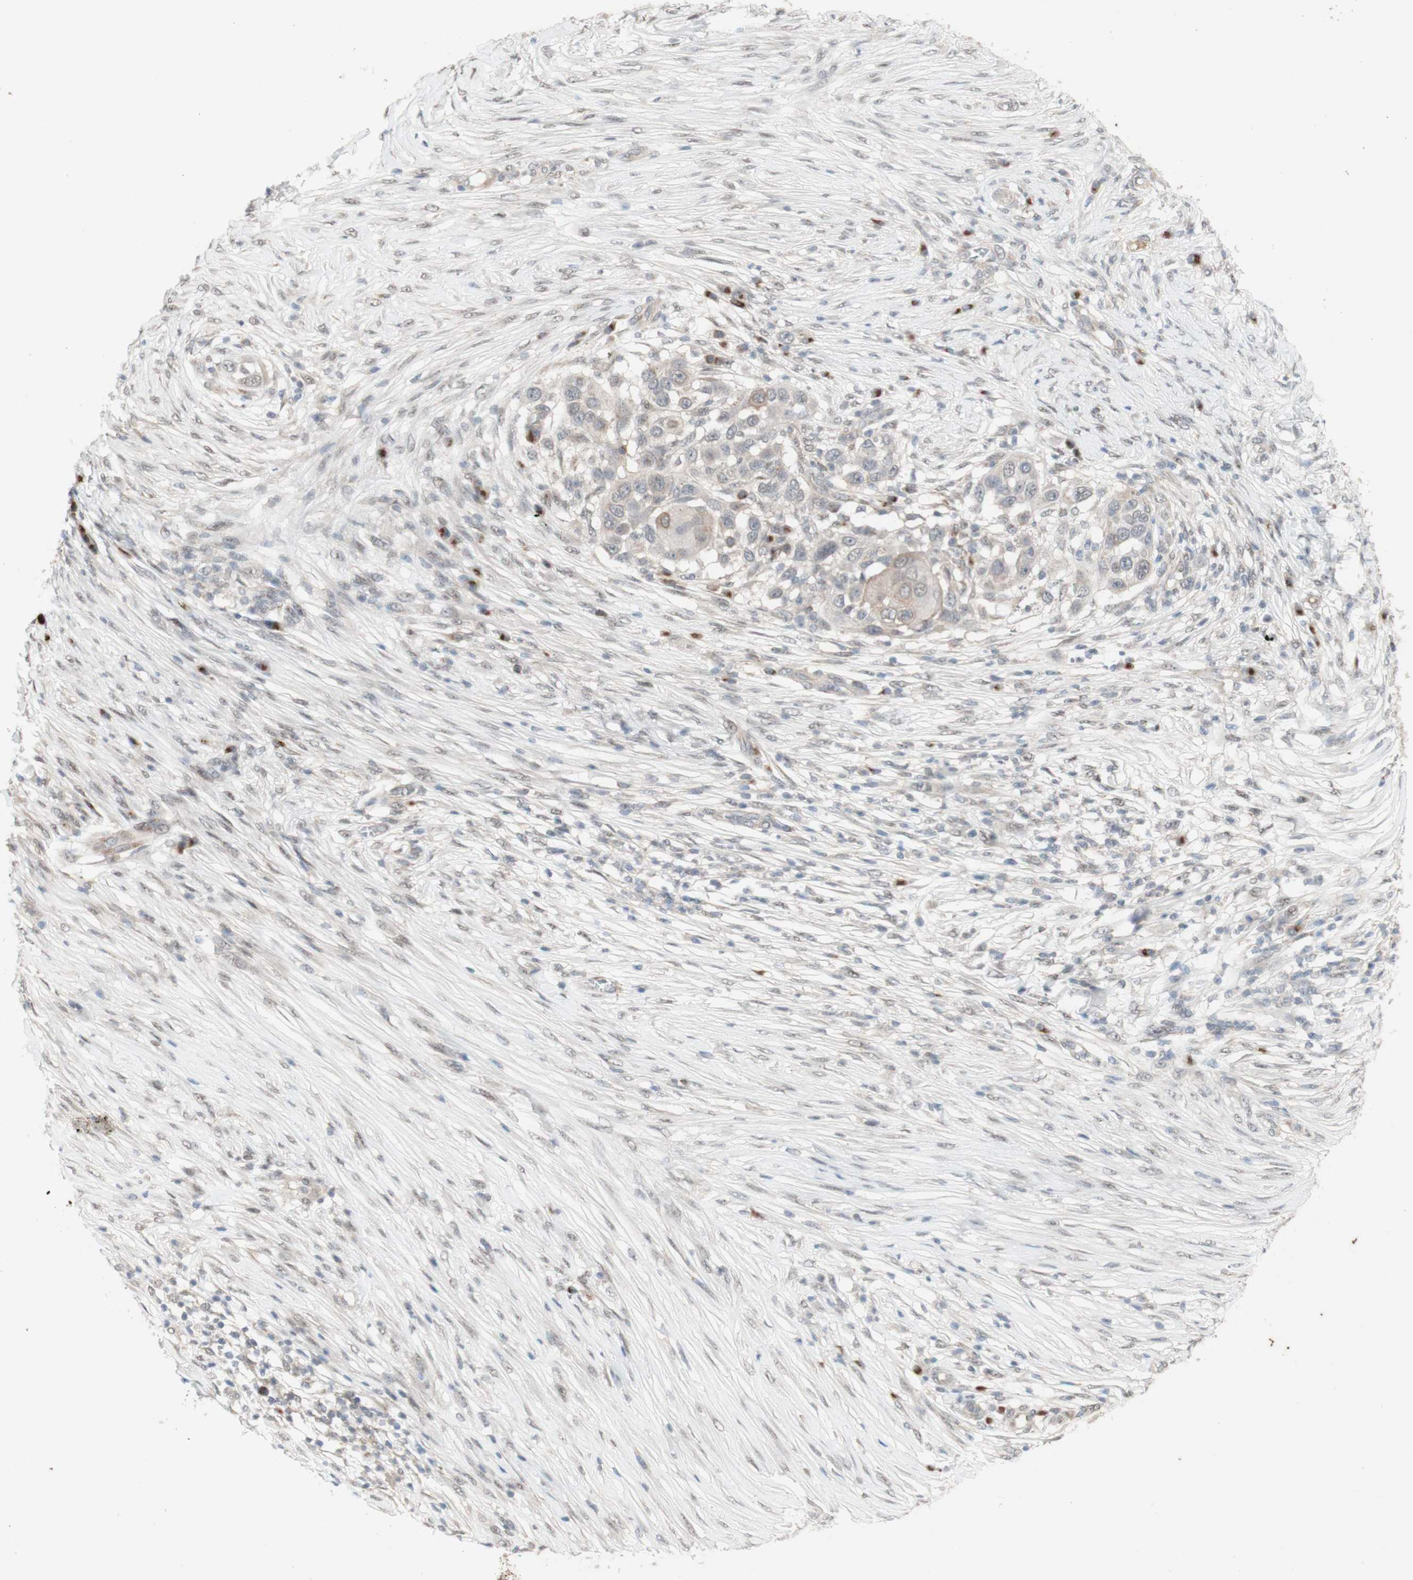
{"staining": {"intensity": "moderate", "quantity": ">75%", "location": "cytoplasmic/membranous"}, "tissue": "skin cancer", "cell_type": "Tumor cells", "image_type": "cancer", "snomed": [{"axis": "morphology", "description": "Squamous cell carcinoma, NOS"}, {"axis": "topography", "description": "Skin"}], "caption": "The immunohistochemical stain labels moderate cytoplasmic/membranous positivity in tumor cells of skin squamous cell carcinoma tissue. (DAB IHC, brown staining for protein, blue staining for nuclei).", "gene": "CYLD", "patient": {"sex": "female", "age": 44}}